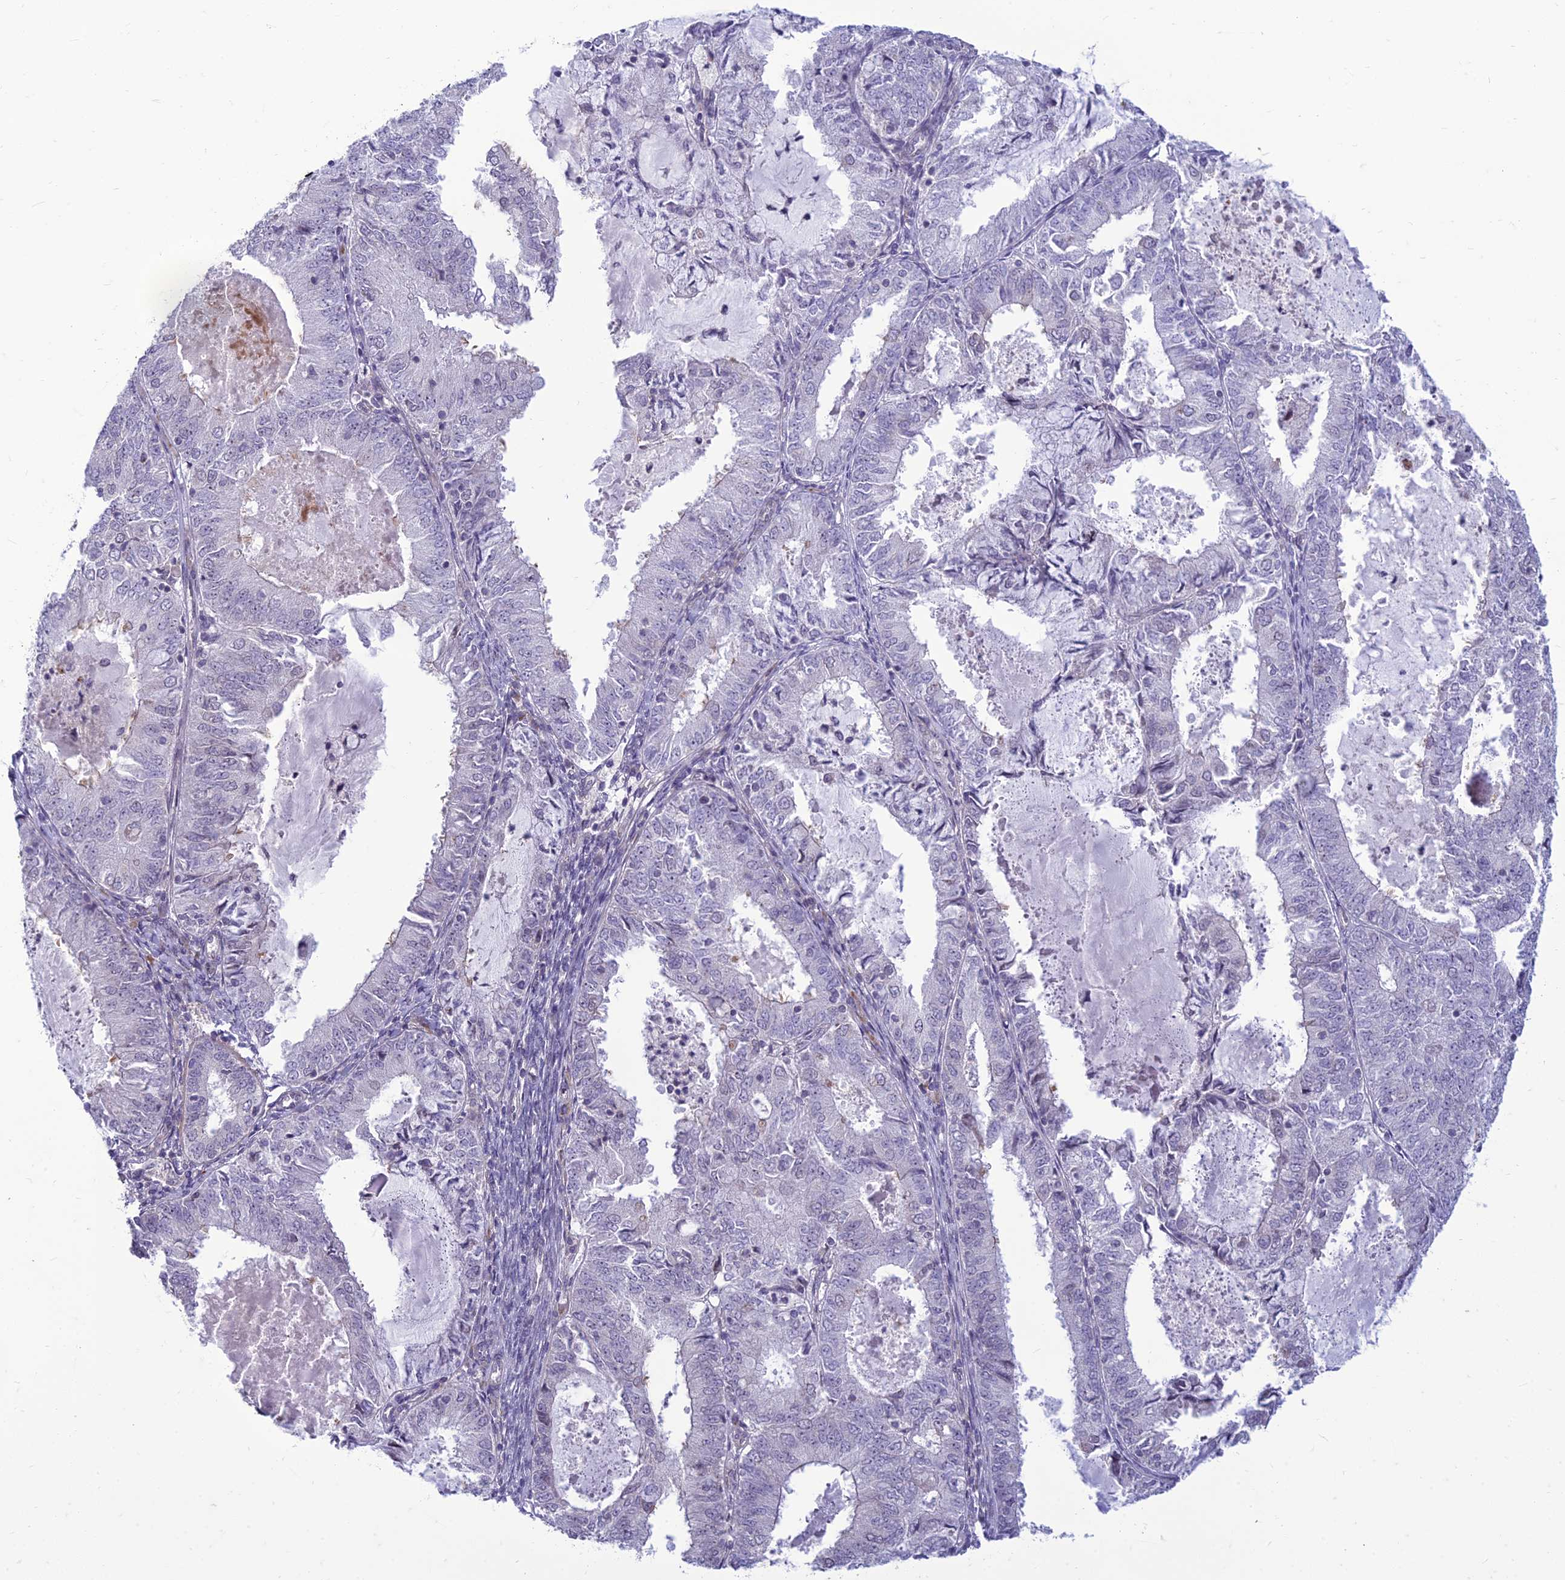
{"staining": {"intensity": "negative", "quantity": "none", "location": "none"}, "tissue": "endometrial cancer", "cell_type": "Tumor cells", "image_type": "cancer", "snomed": [{"axis": "morphology", "description": "Adenocarcinoma, NOS"}, {"axis": "topography", "description": "Endometrium"}], "caption": "Immunohistochemical staining of human endometrial adenocarcinoma demonstrates no significant staining in tumor cells. Nuclei are stained in blue.", "gene": "DTX2", "patient": {"sex": "female", "age": 57}}